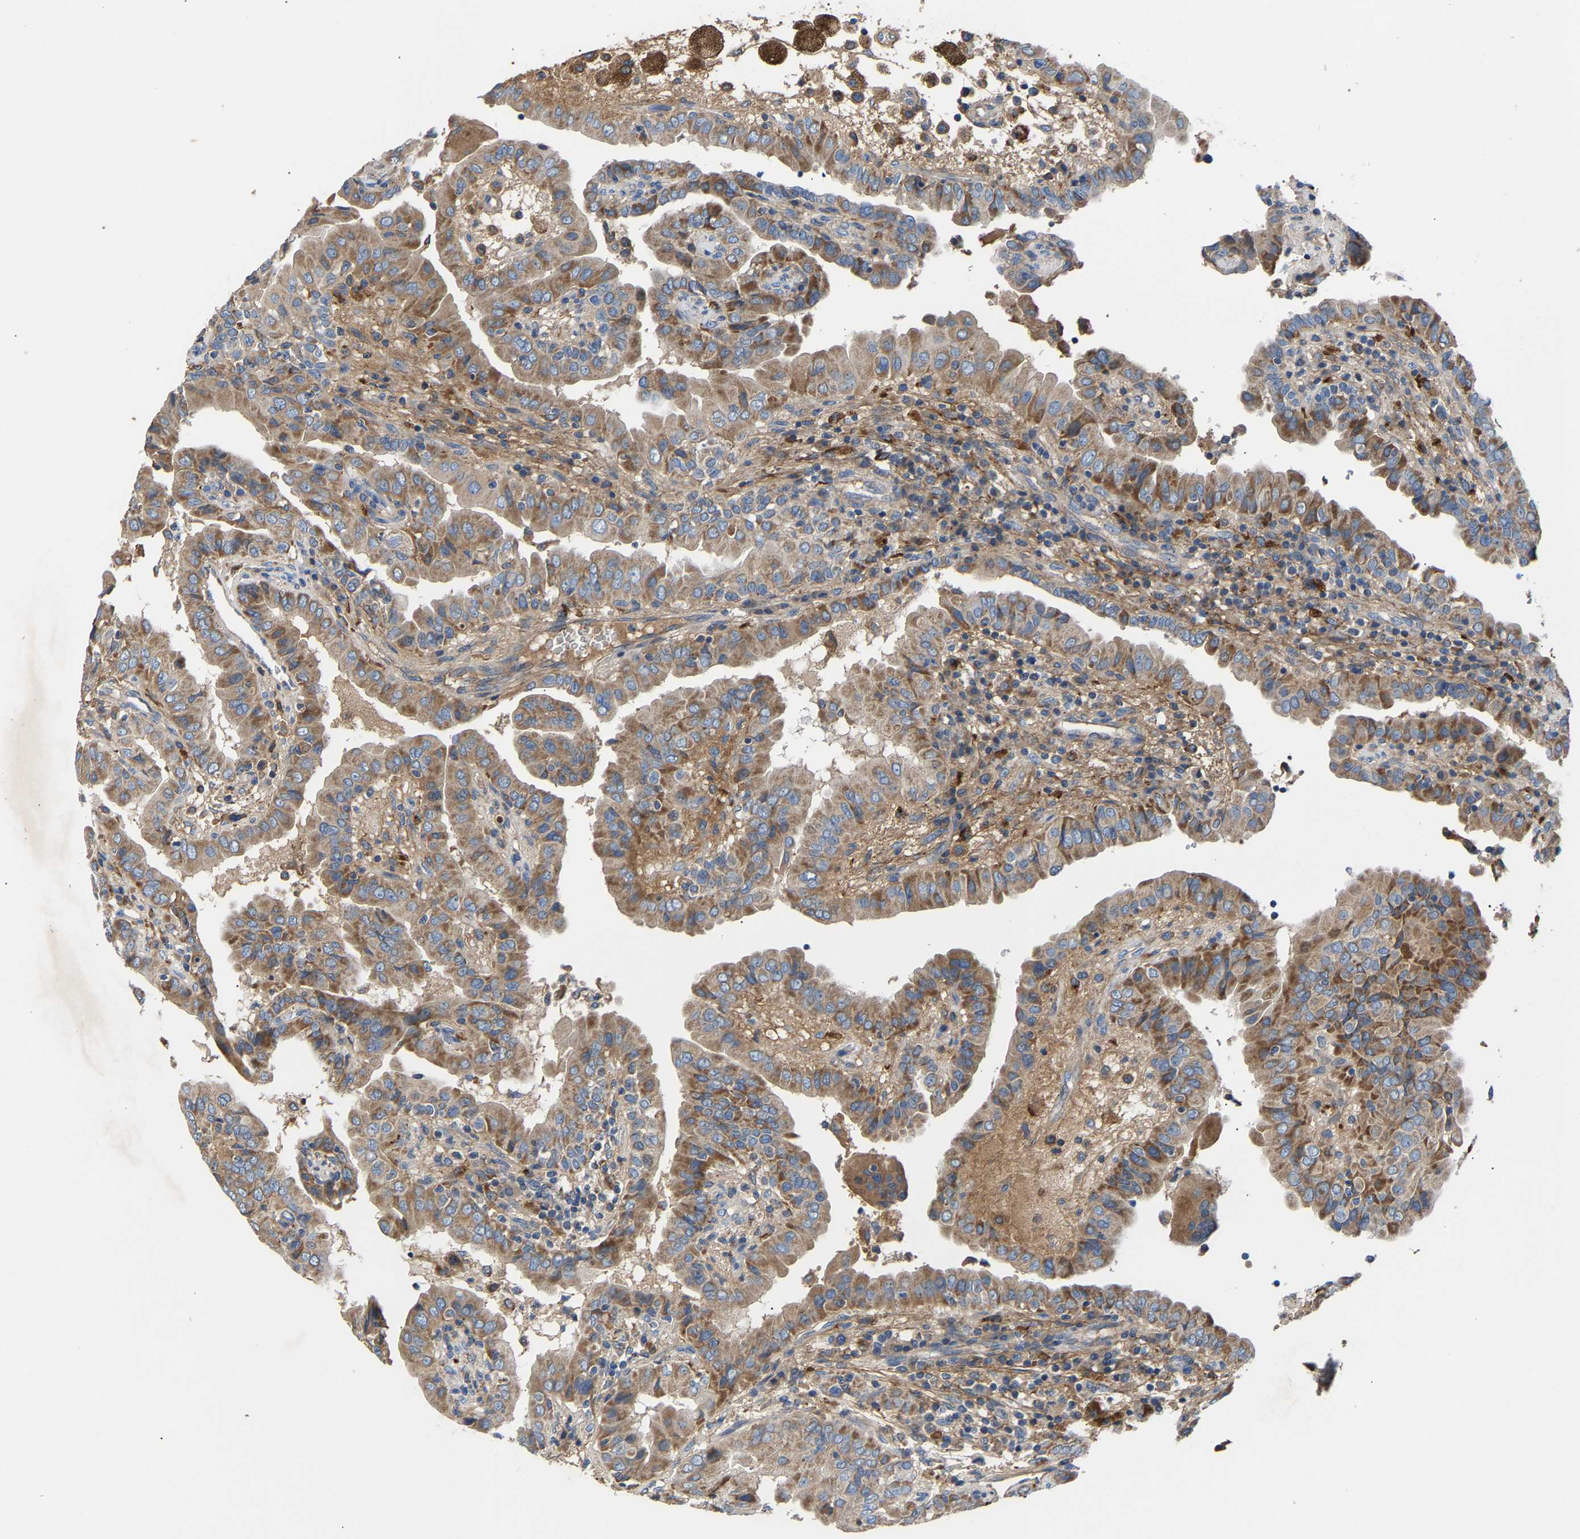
{"staining": {"intensity": "moderate", "quantity": ">75%", "location": "cytoplasmic/membranous"}, "tissue": "thyroid cancer", "cell_type": "Tumor cells", "image_type": "cancer", "snomed": [{"axis": "morphology", "description": "Papillary adenocarcinoma, NOS"}, {"axis": "topography", "description": "Thyroid gland"}], "caption": "Protein staining of thyroid papillary adenocarcinoma tissue demonstrates moderate cytoplasmic/membranous positivity in approximately >75% of tumor cells.", "gene": "CCDC171", "patient": {"sex": "male", "age": 33}}